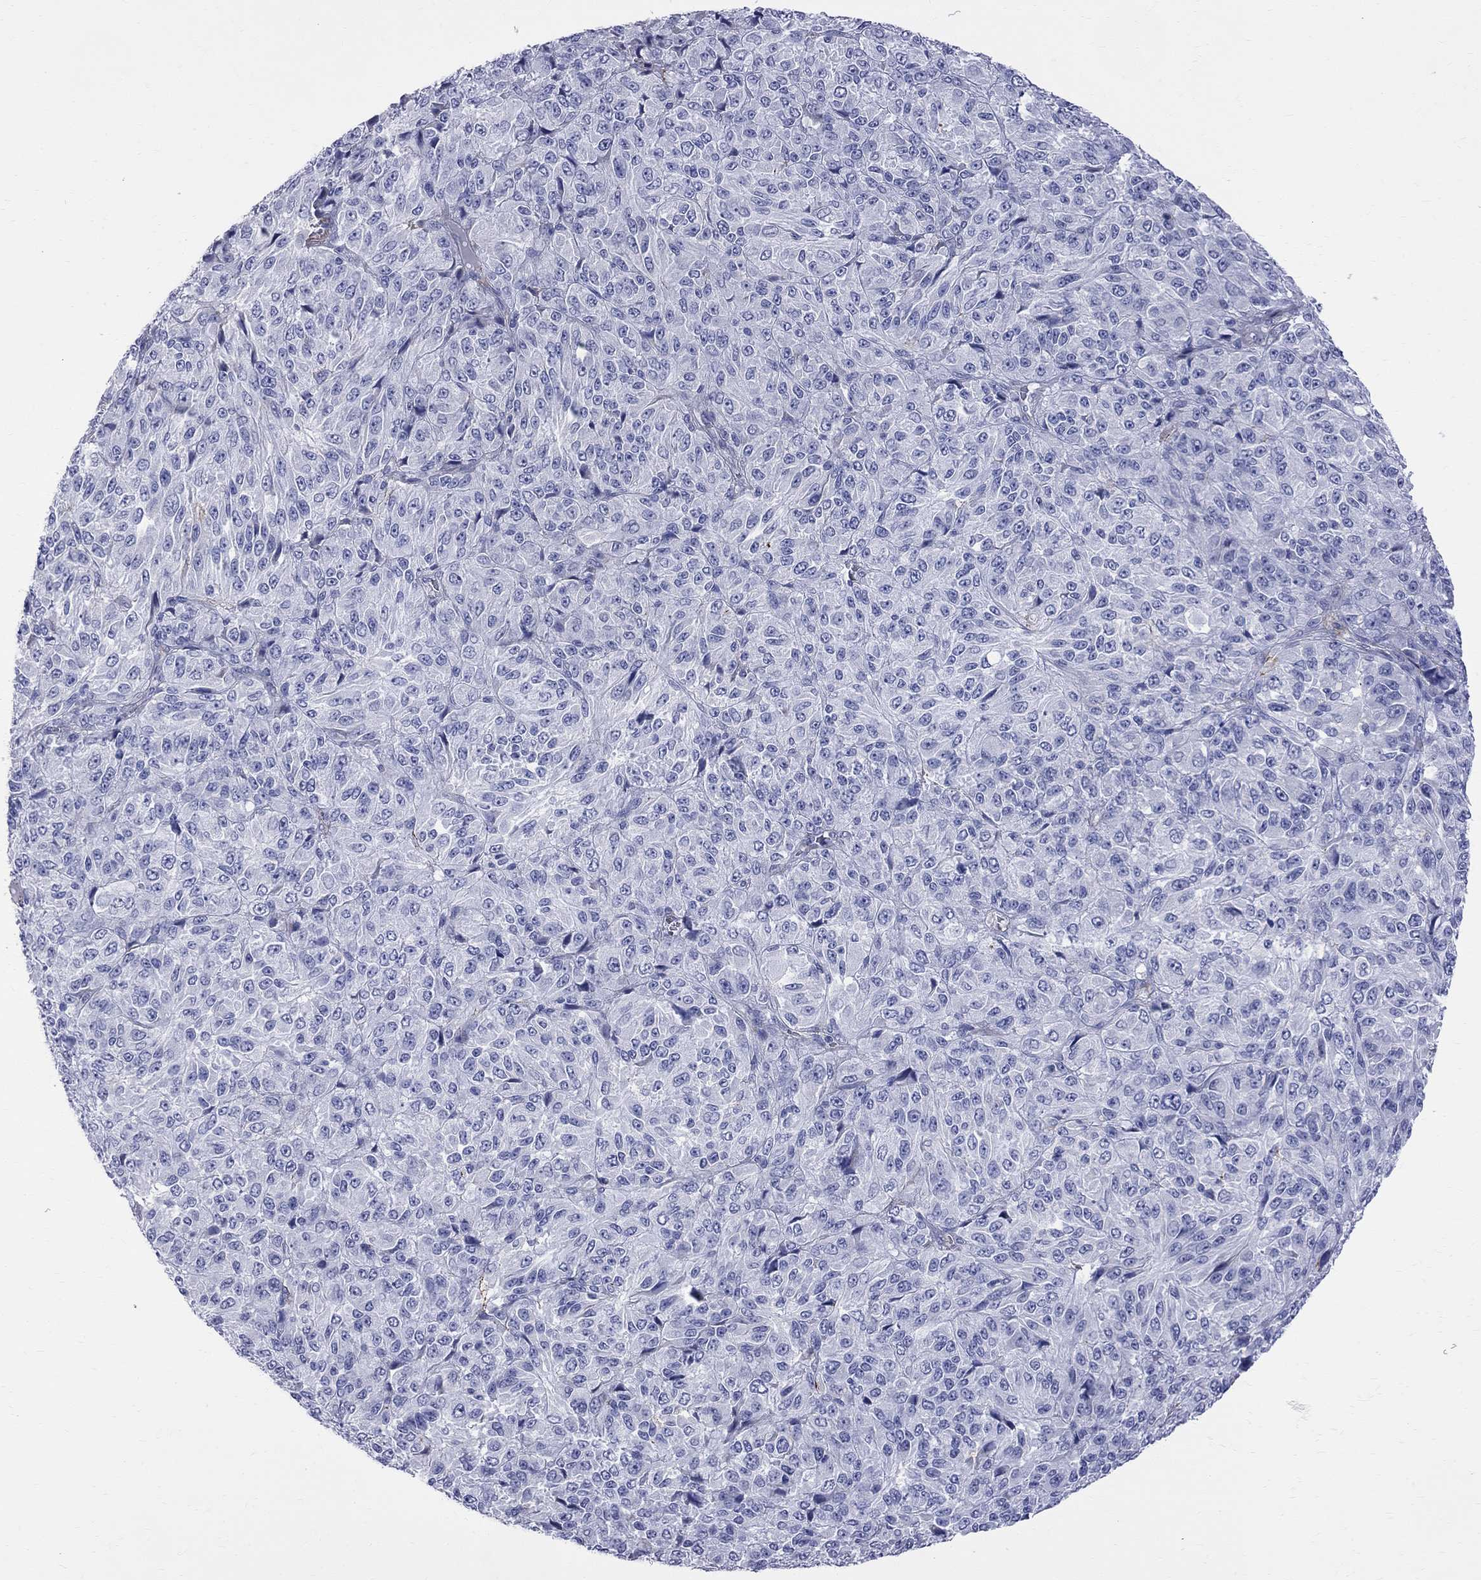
{"staining": {"intensity": "negative", "quantity": "none", "location": "none"}, "tissue": "melanoma", "cell_type": "Tumor cells", "image_type": "cancer", "snomed": [{"axis": "morphology", "description": "Malignant melanoma, Metastatic site"}, {"axis": "topography", "description": "Brain"}], "caption": "Immunohistochemical staining of melanoma reveals no significant positivity in tumor cells.", "gene": "S100A3", "patient": {"sex": "female", "age": 56}}